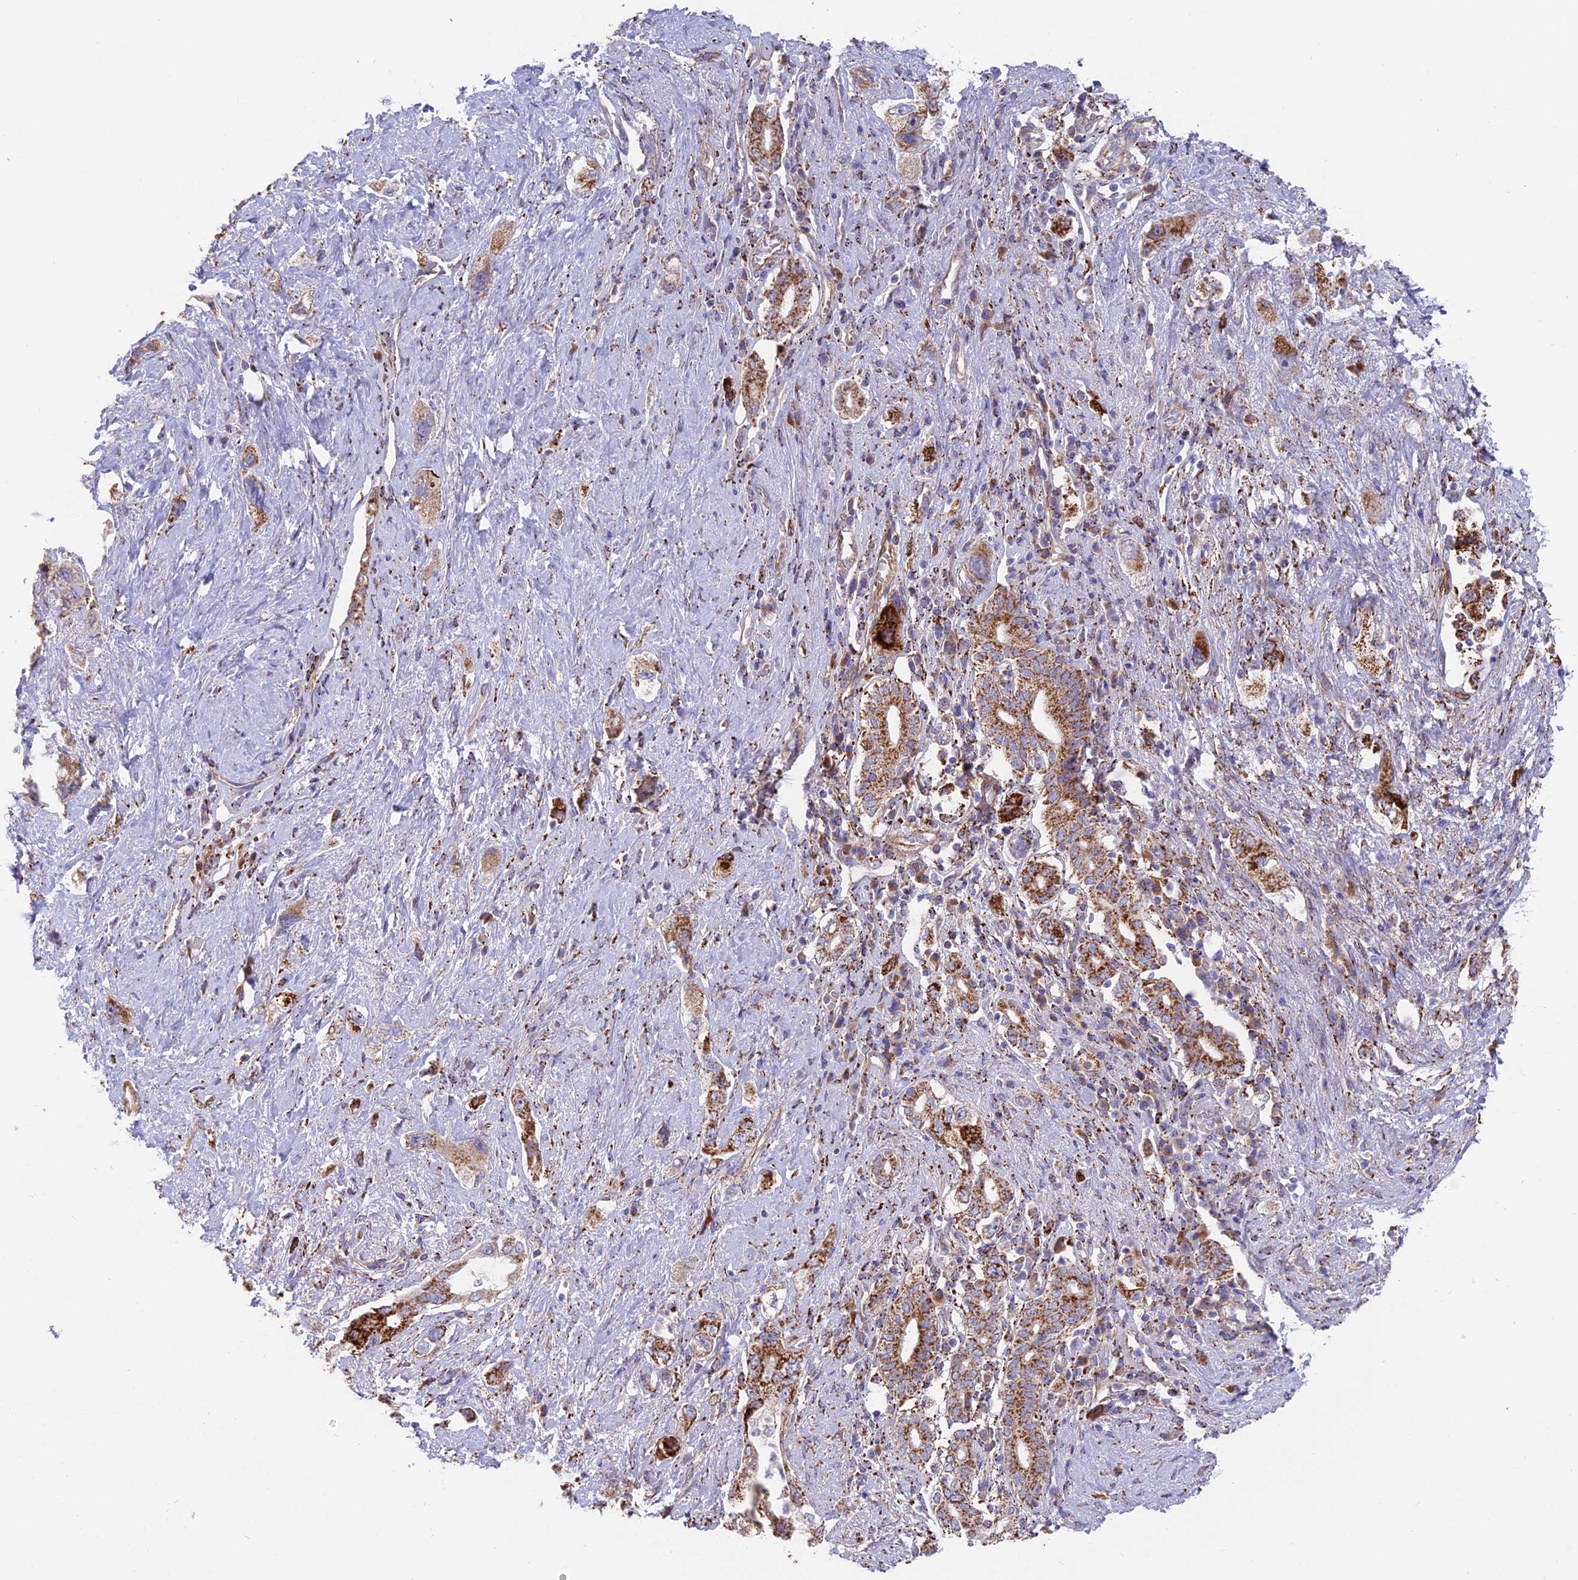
{"staining": {"intensity": "strong", "quantity": ">75%", "location": "cytoplasmic/membranous"}, "tissue": "pancreatic cancer", "cell_type": "Tumor cells", "image_type": "cancer", "snomed": [{"axis": "morphology", "description": "Adenocarcinoma, NOS"}, {"axis": "topography", "description": "Pancreas"}], "caption": "DAB immunohistochemical staining of human pancreatic cancer (adenocarcinoma) demonstrates strong cytoplasmic/membranous protein expression in approximately >75% of tumor cells. (brown staining indicates protein expression, while blue staining denotes nuclei).", "gene": "TIGD6", "patient": {"sex": "female", "age": 73}}